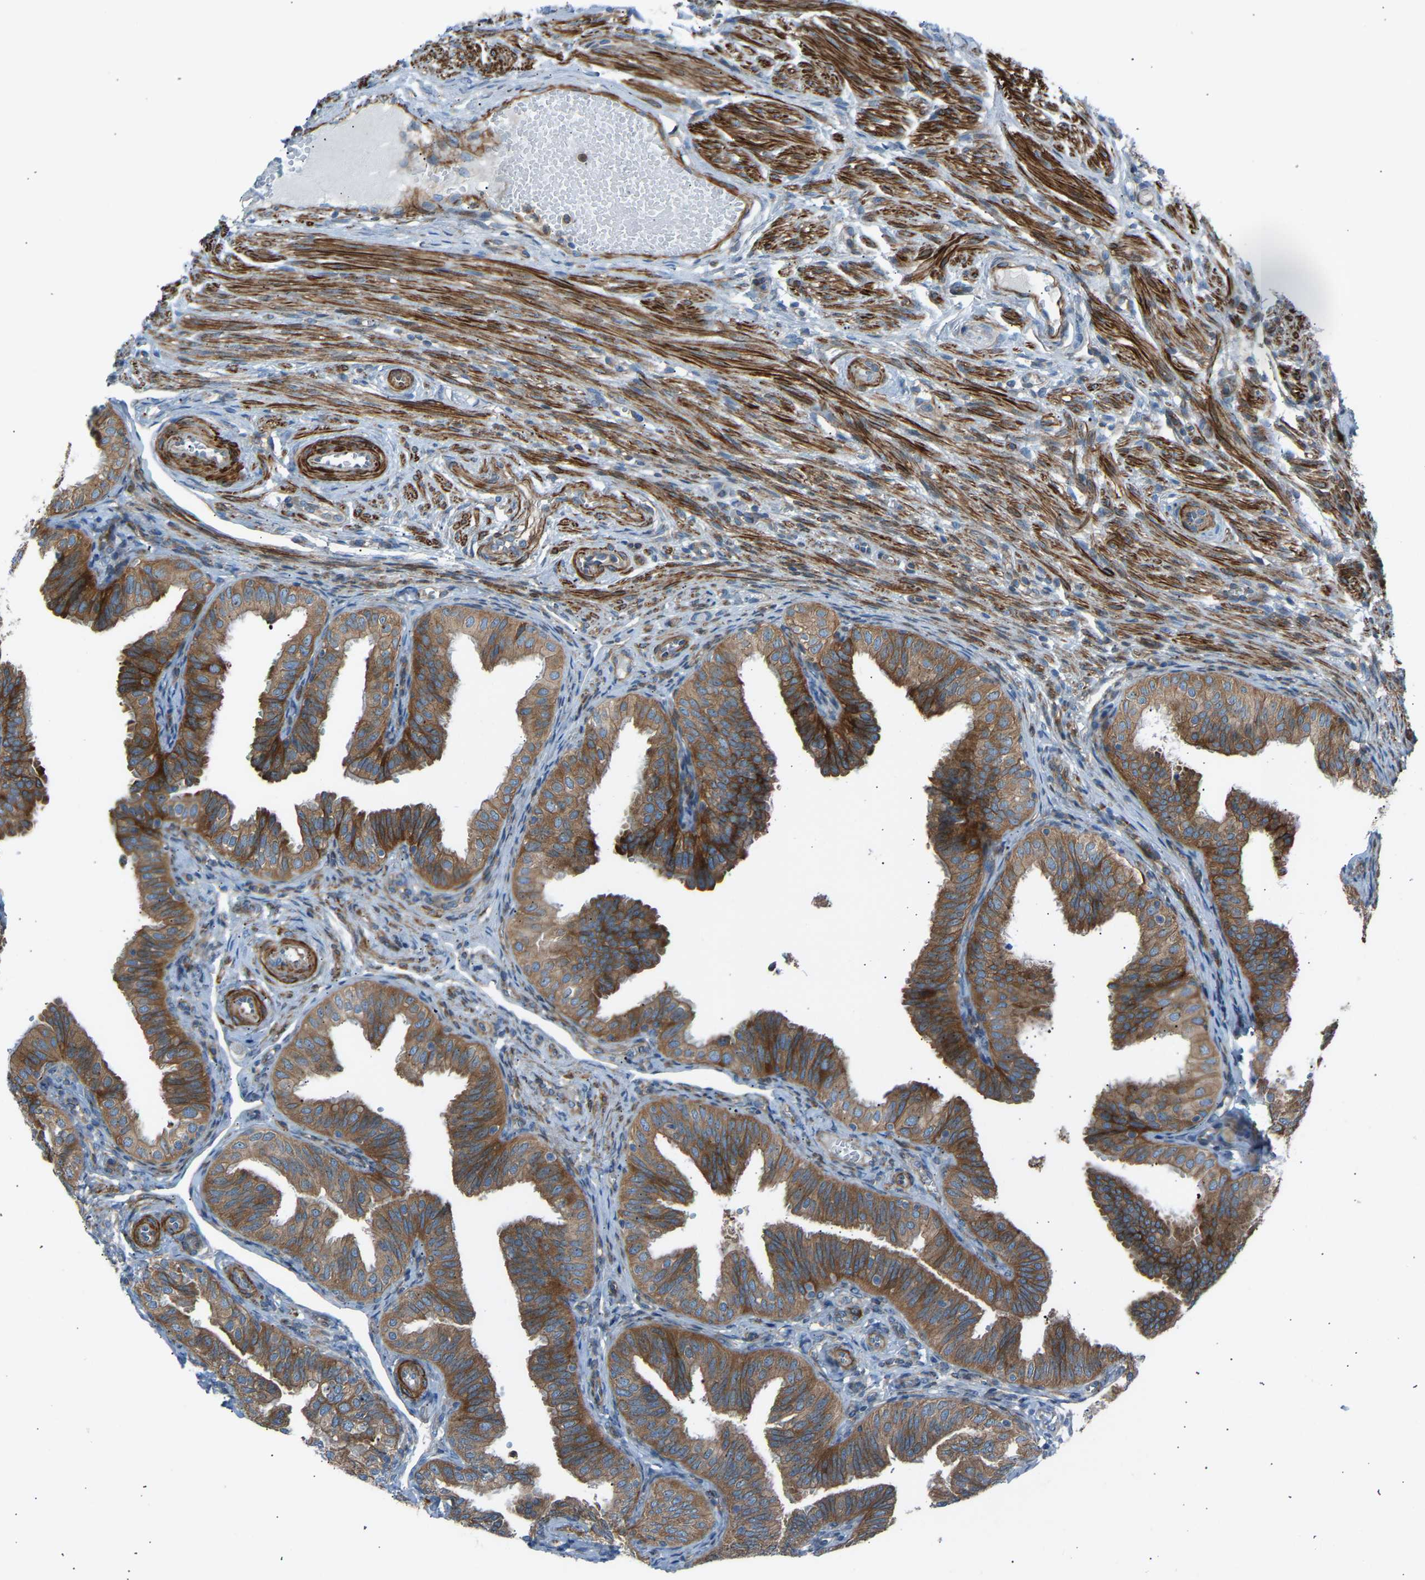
{"staining": {"intensity": "moderate", "quantity": ">75%", "location": "cytoplasmic/membranous"}, "tissue": "fallopian tube", "cell_type": "Glandular cells", "image_type": "normal", "snomed": [{"axis": "morphology", "description": "Normal tissue, NOS"}, {"axis": "topography", "description": "Fallopian tube"}], "caption": "Glandular cells reveal medium levels of moderate cytoplasmic/membranous positivity in about >75% of cells in unremarkable fallopian tube. (IHC, brightfield microscopy, high magnification).", "gene": "VPS41", "patient": {"sex": "female", "age": 35}}